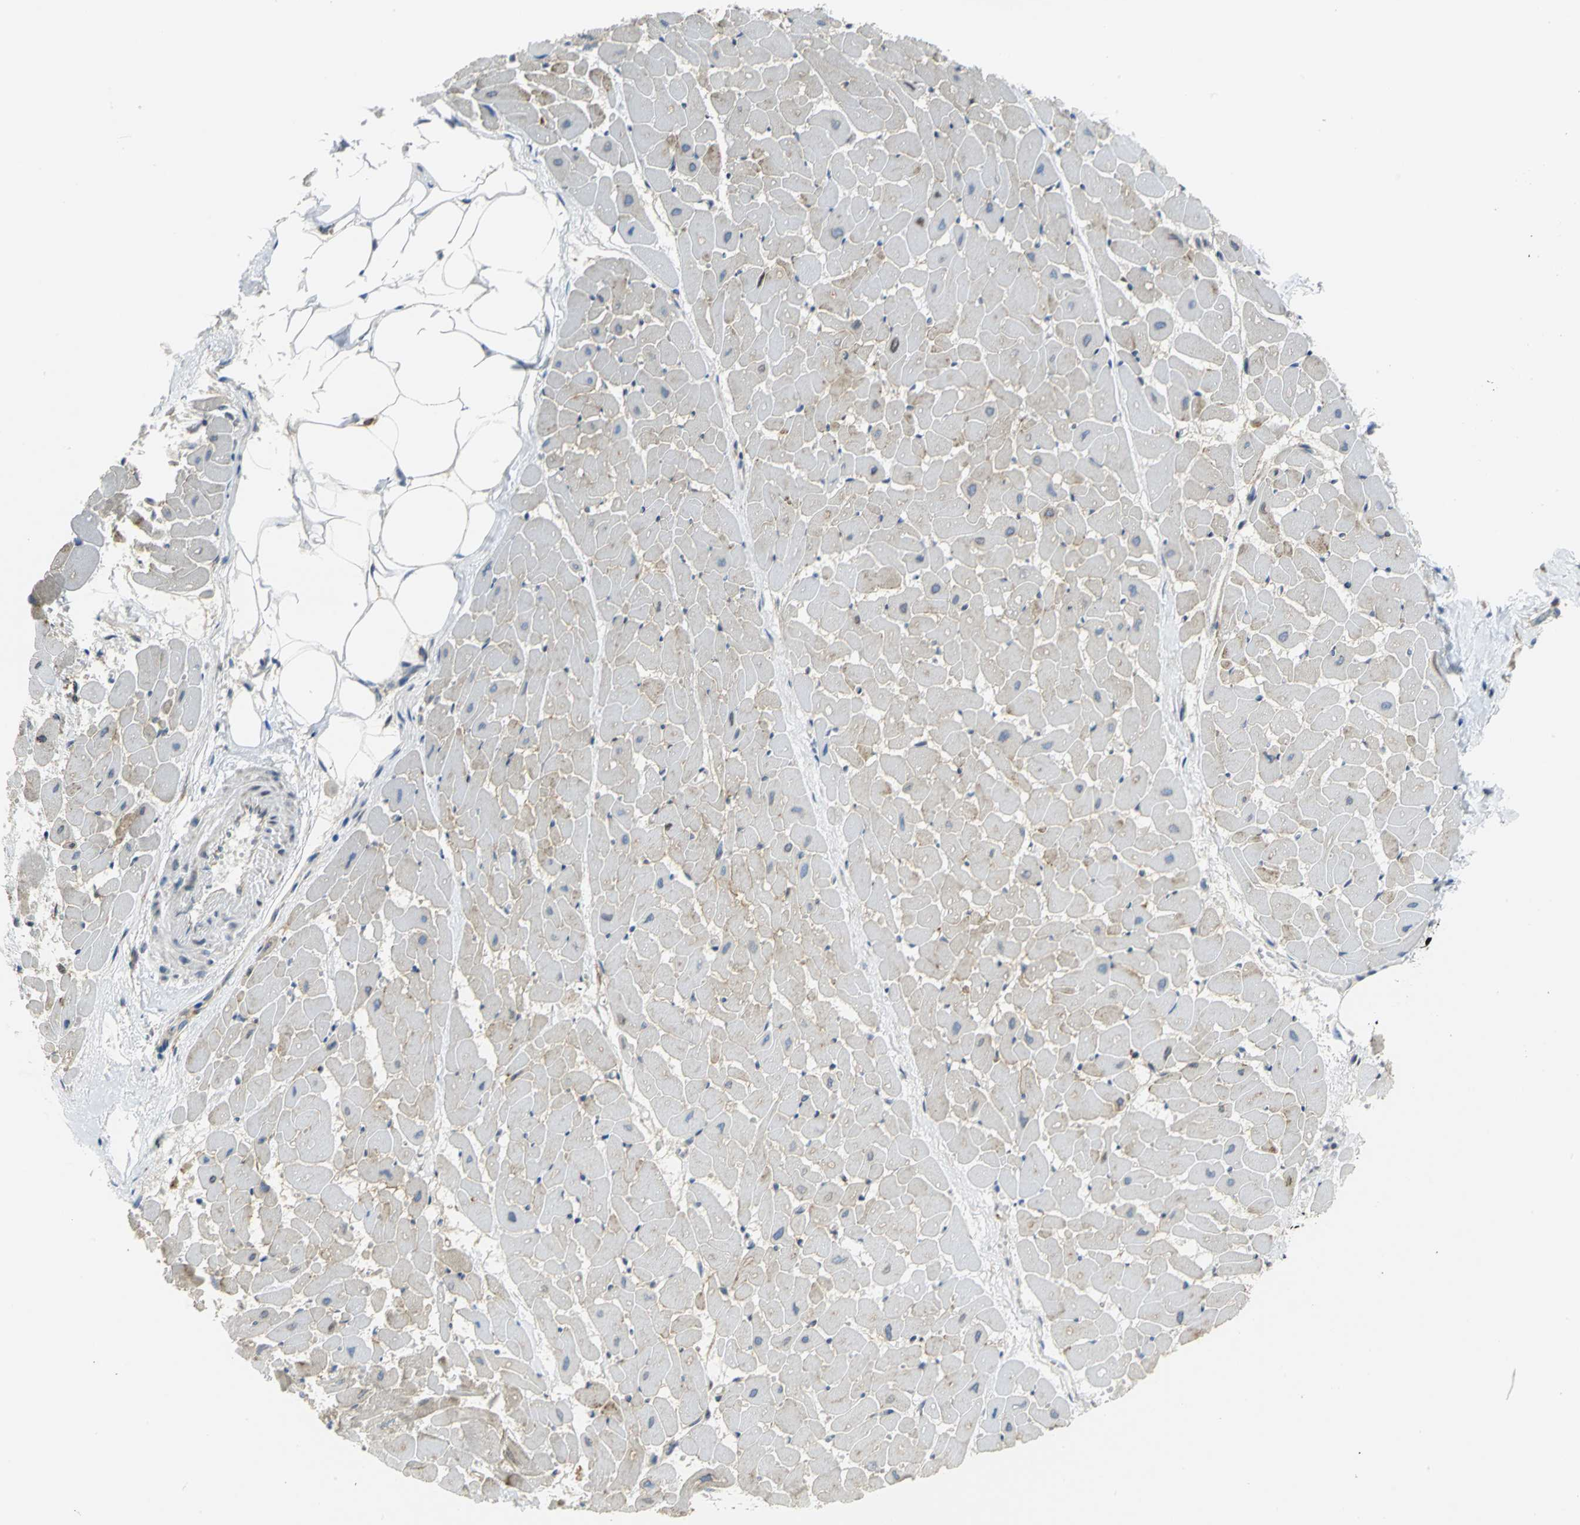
{"staining": {"intensity": "weak", "quantity": "<25%", "location": "cytoplasmic/membranous"}, "tissue": "heart muscle", "cell_type": "Cardiomyocytes", "image_type": "normal", "snomed": [{"axis": "morphology", "description": "Normal tissue, NOS"}, {"axis": "topography", "description": "Heart"}], "caption": "An image of human heart muscle is negative for staining in cardiomyocytes. The staining is performed using DAB brown chromogen with nuclei counter-stained in using hematoxylin.", "gene": "YBX1", "patient": {"sex": "female", "age": 19}}